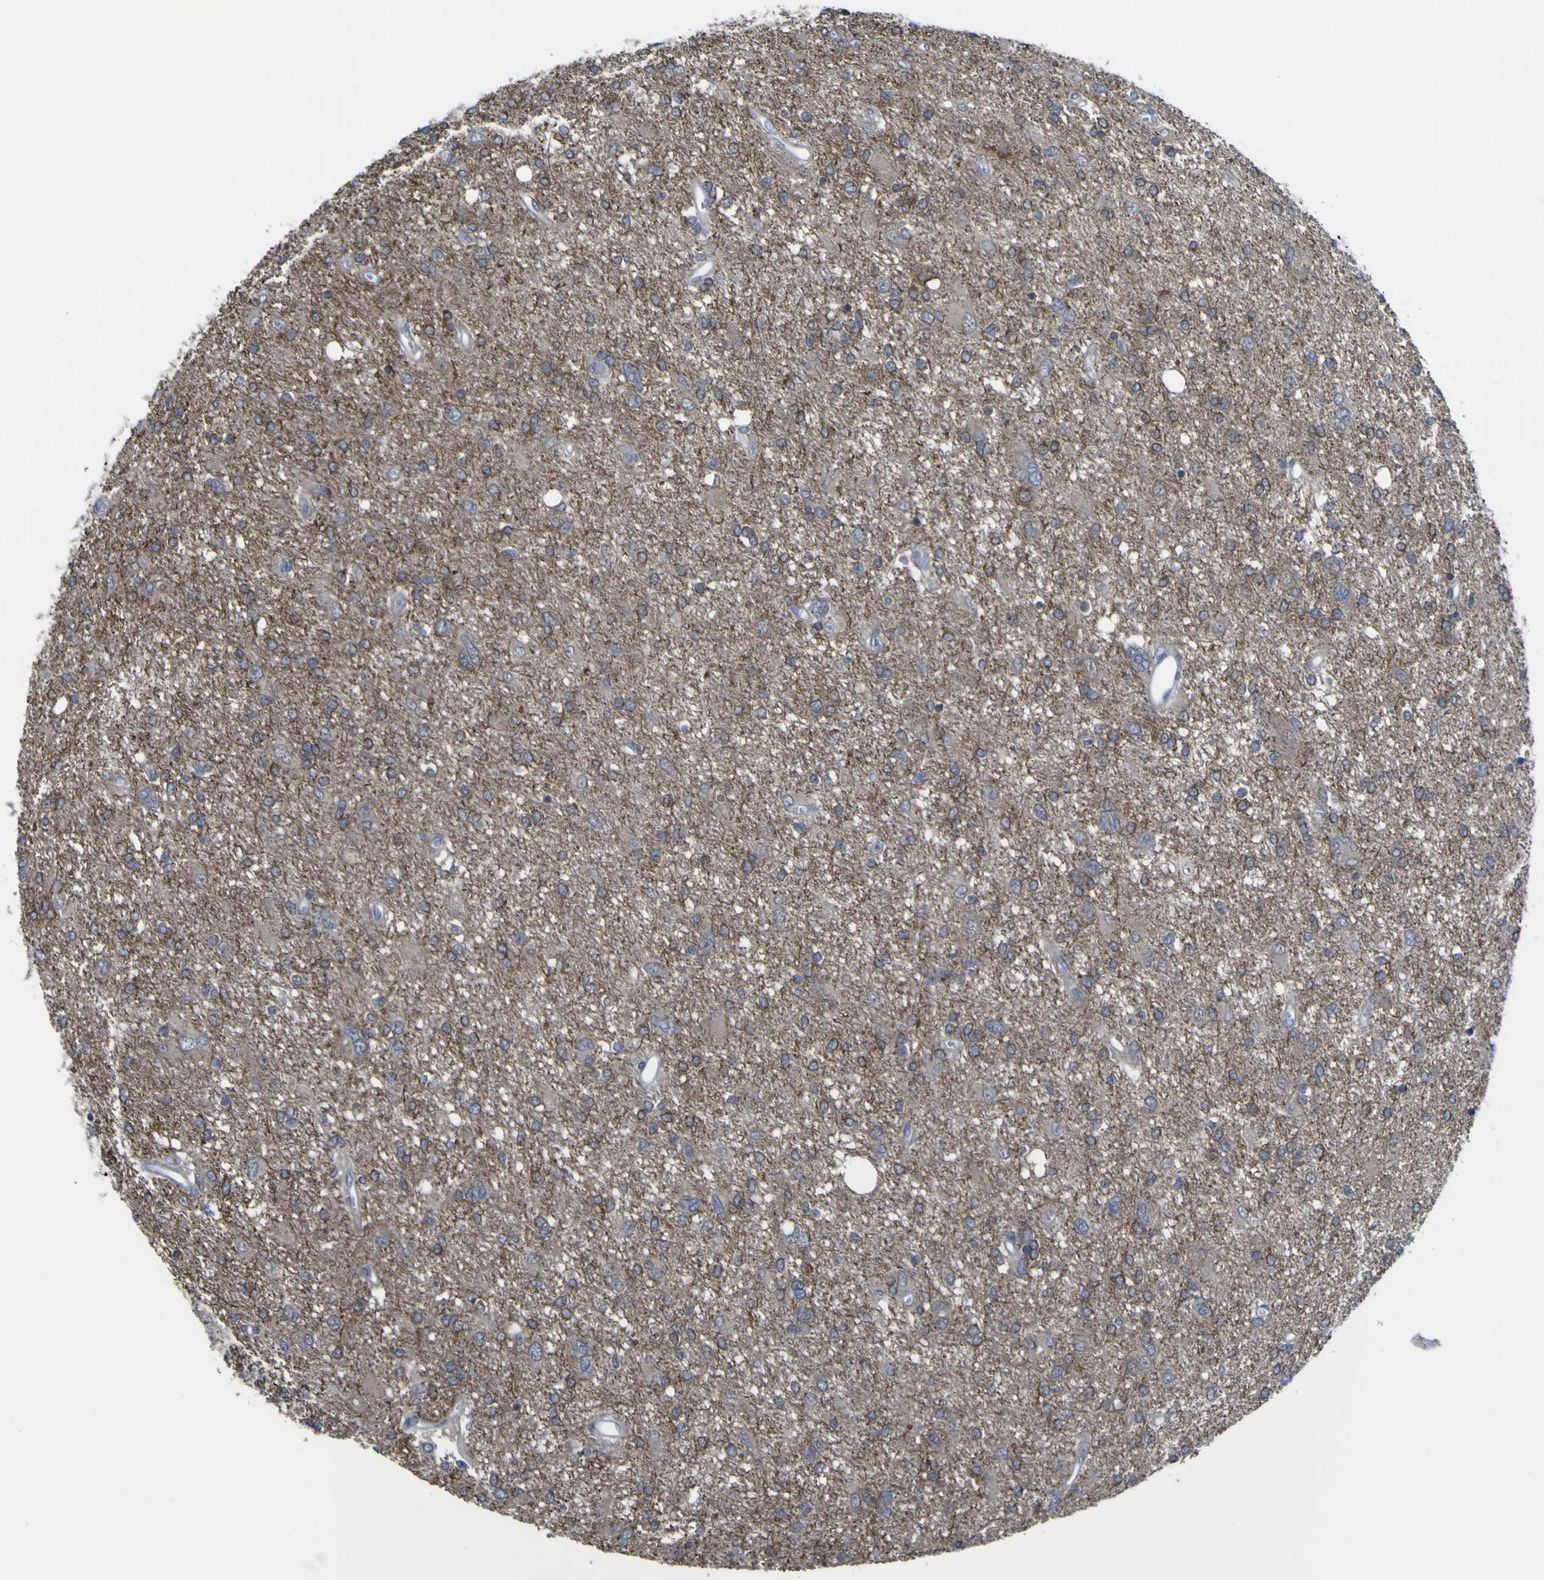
{"staining": {"intensity": "moderate", "quantity": ">75%", "location": "cytoplasmic/membranous"}, "tissue": "glioma", "cell_type": "Tumor cells", "image_type": "cancer", "snomed": [{"axis": "morphology", "description": "Glioma, malignant, High grade"}, {"axis": "topography", "description": "Brain"}], "caption": "Glioma was stained to show a protein in brown. There is medium levels of moderate cytoplasmic/membranous staining in about >75% of tumor cells.", "gene": "TNFRSF11A", "patient": {"sex": "female", "age": 59}}